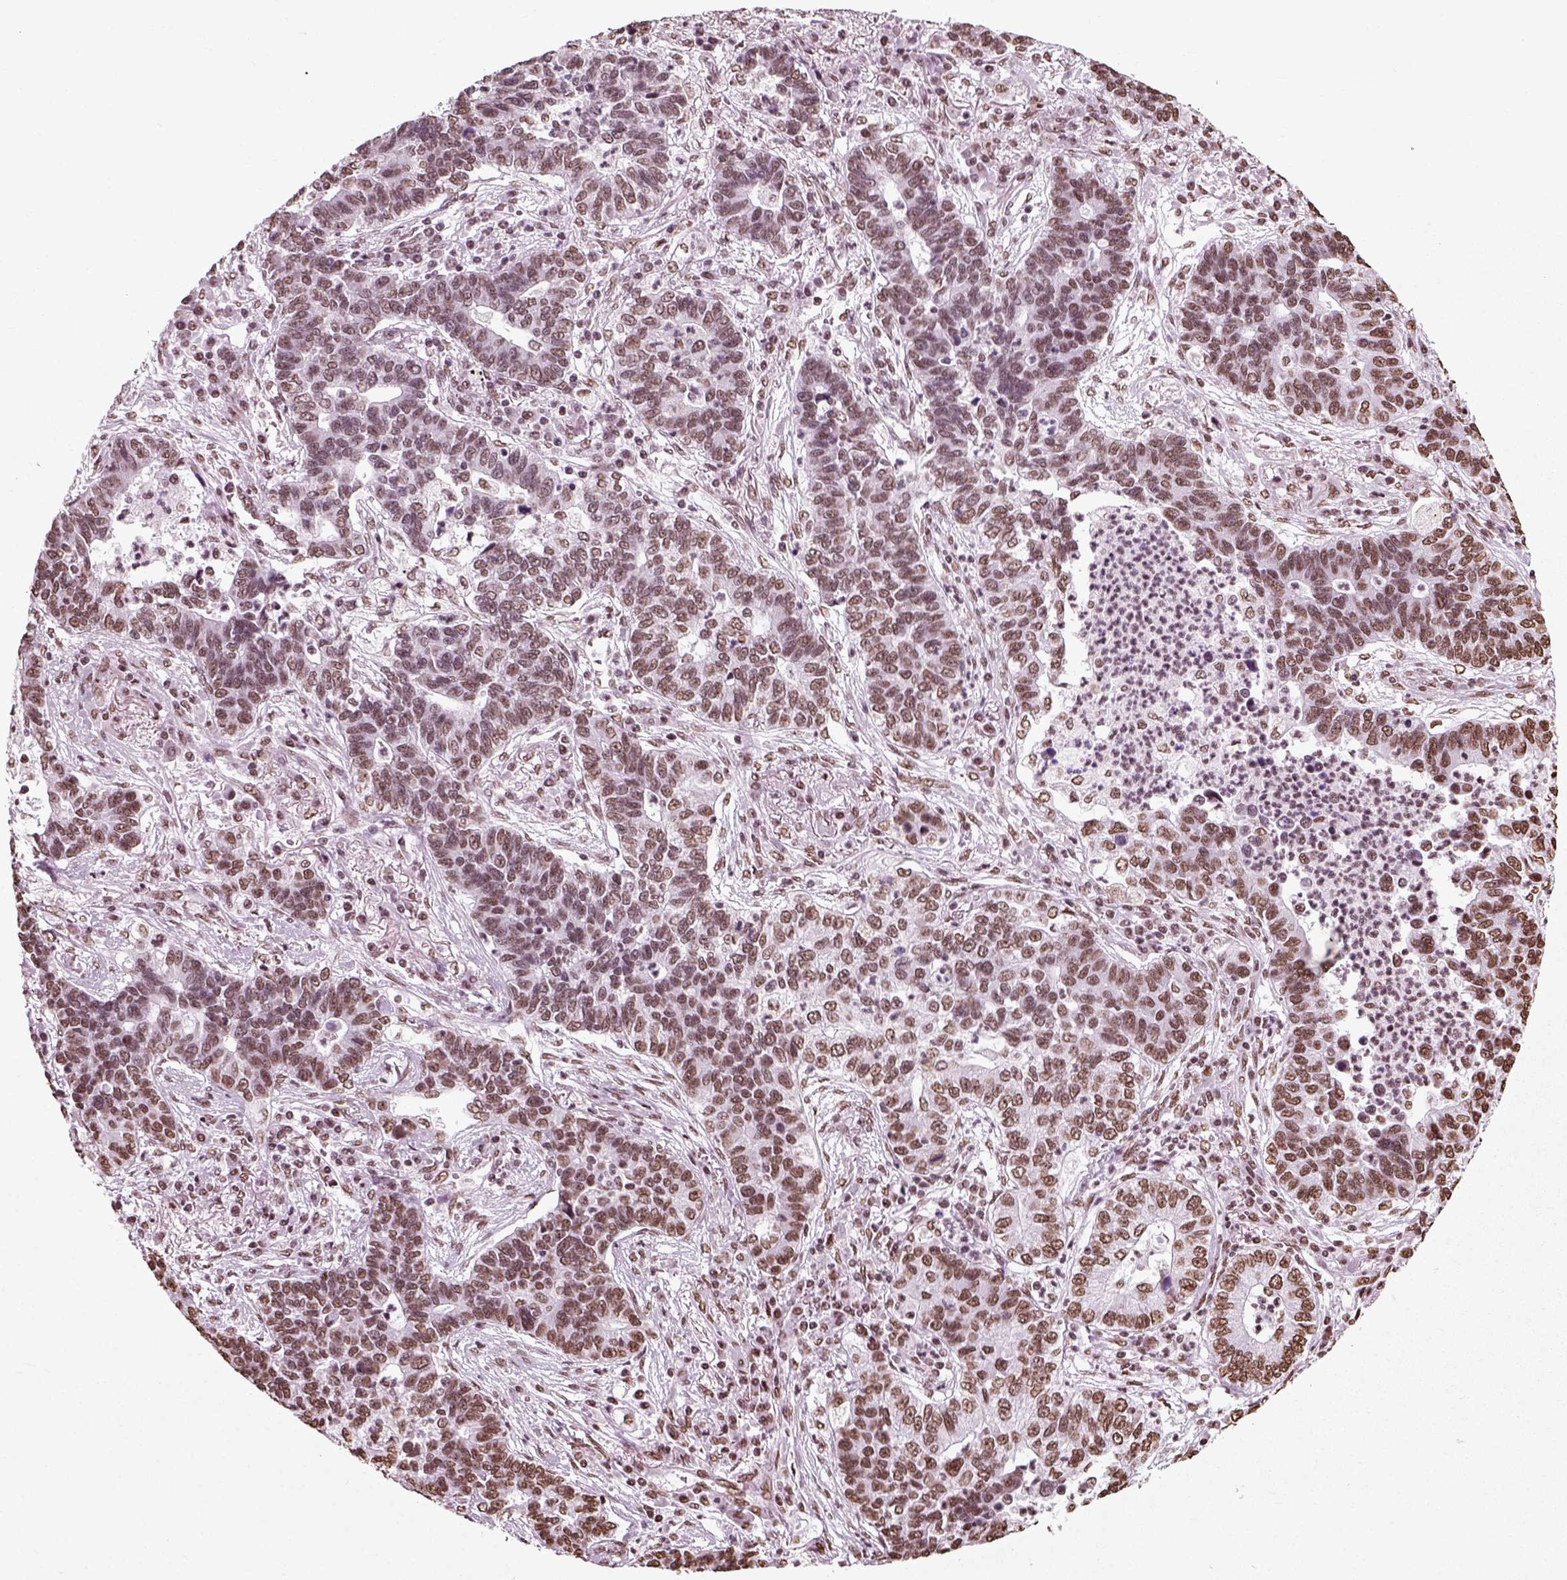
{"staining": {"intensity": "weak", "quantity": "25%-75%", "location": "nuclear"}, "tissue": "lung cancer", "cell_type": "Tumor cells", "image_type": "cancer", "snomed": [{"axis": "morphology", "description": "Adenocarcinoma, NOS"}, {"axis": "topography", "description": "Lung"}], "caption": "Tumor cells exhibit low levels of weak nuclear positivity in approximately 25%-75% of cells in lung cancer (adenocarcinoma). The protein is stained brown, and the nuclei are stained in blue (DAB IHC with brightfield microscopy, high magnification).", "gene": "POLR1H", "patient": {"sex": "female", "age": 57}}